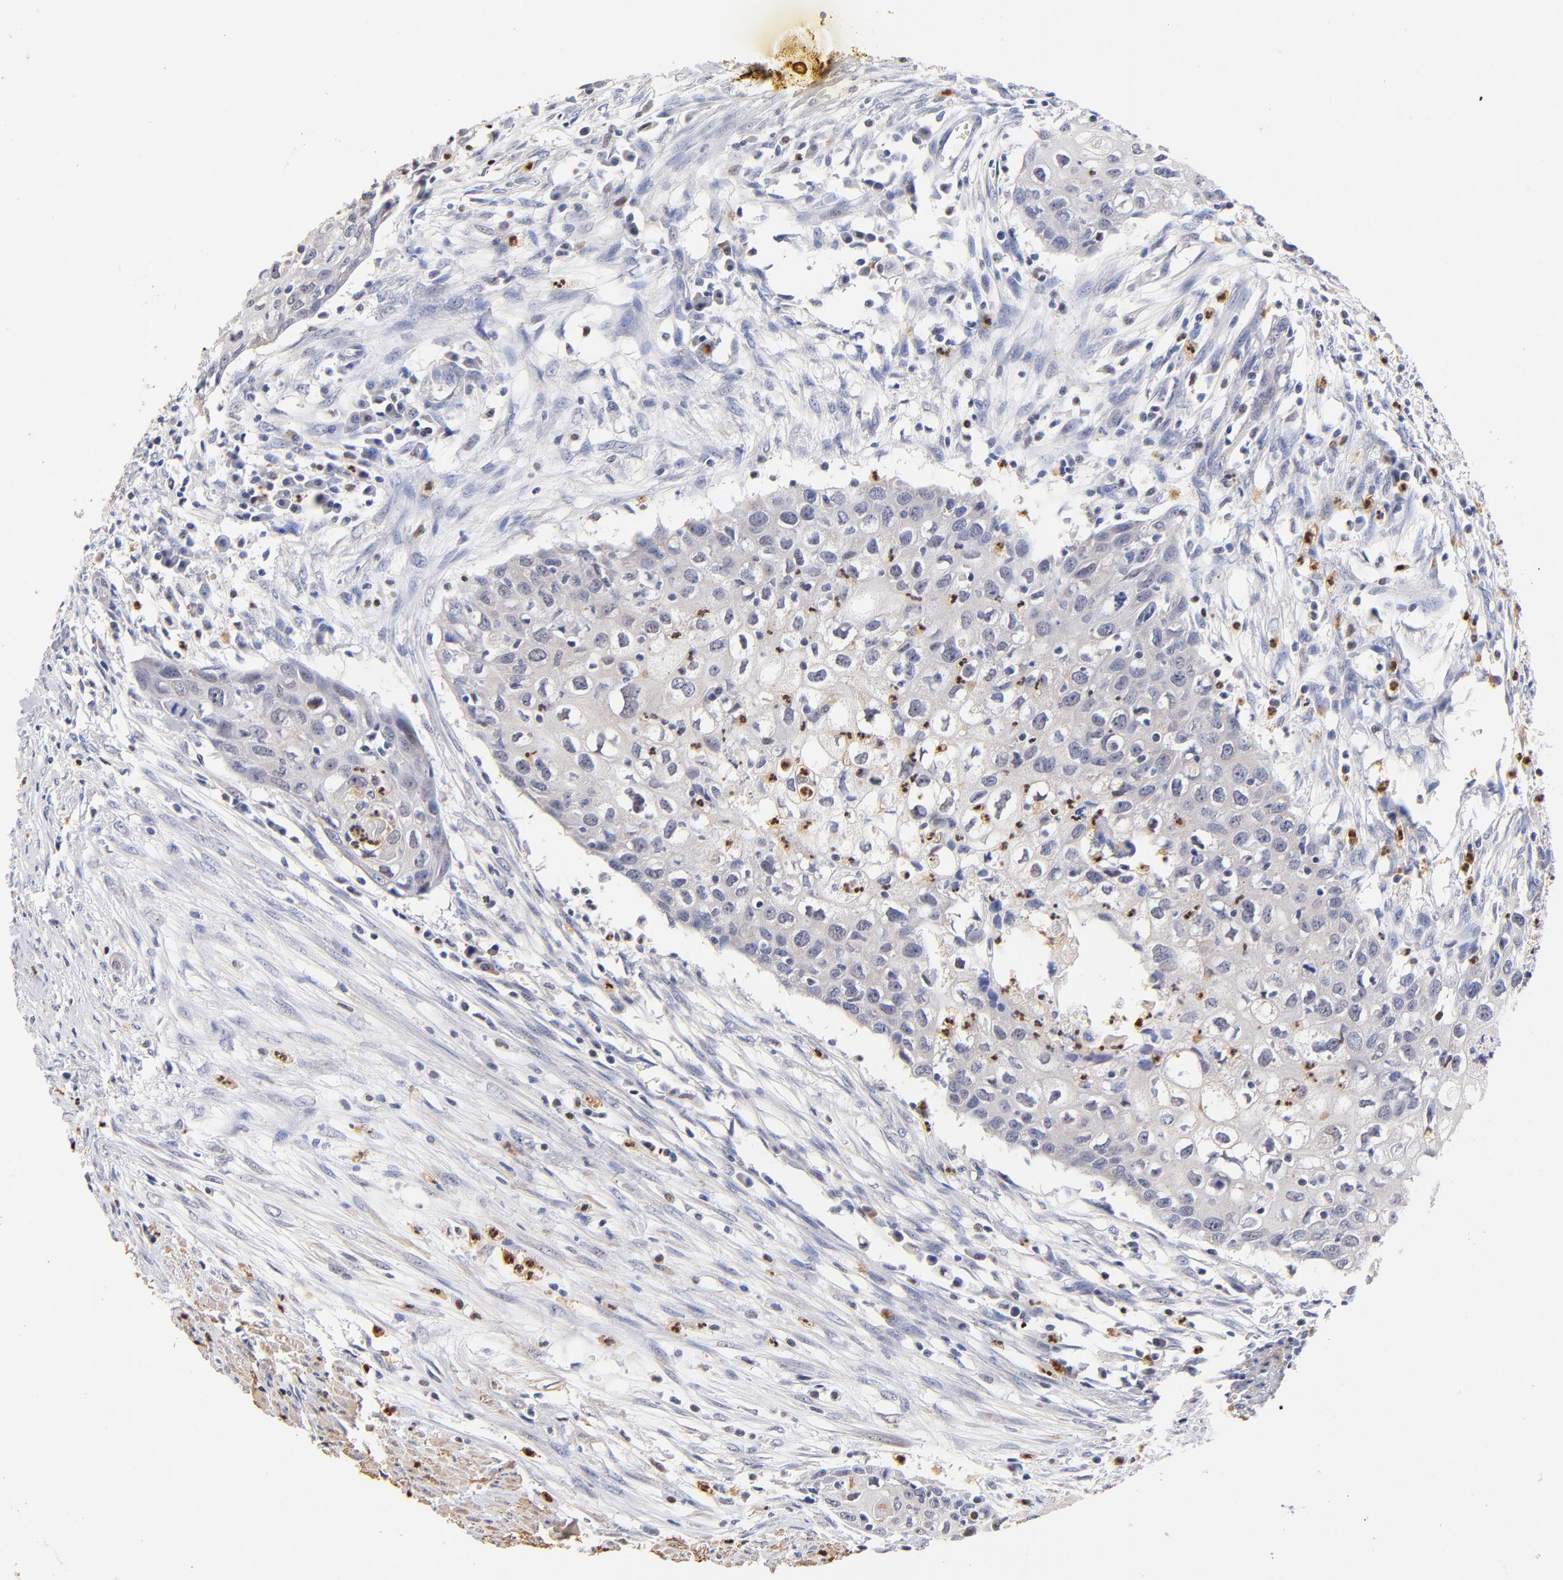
{"staining": {"intensity": "negative", "quantity": "none", "location": "none"}, "tissue": "urothelial cancer", "cell_type": "Tumor cells", "image_type": "cancer", "snomed": [{"axis": "morphology", "description": "Urothelial carcinoma, High grade"}, {"axis": "topography", "description": "Urinary bladder"}], "caption": "Immunohistochemical staining of human urothelial cancer shows no significant expression in tumor cells. (Stains: DAB (3,3'-diaminobenzidine) immunohistochemistry with hematoxylin counter stain, Microscopy: brightfield microscopy at high magnification).", "gene": "BBOF1", "patient": {"sex": "male", "age": 54}}